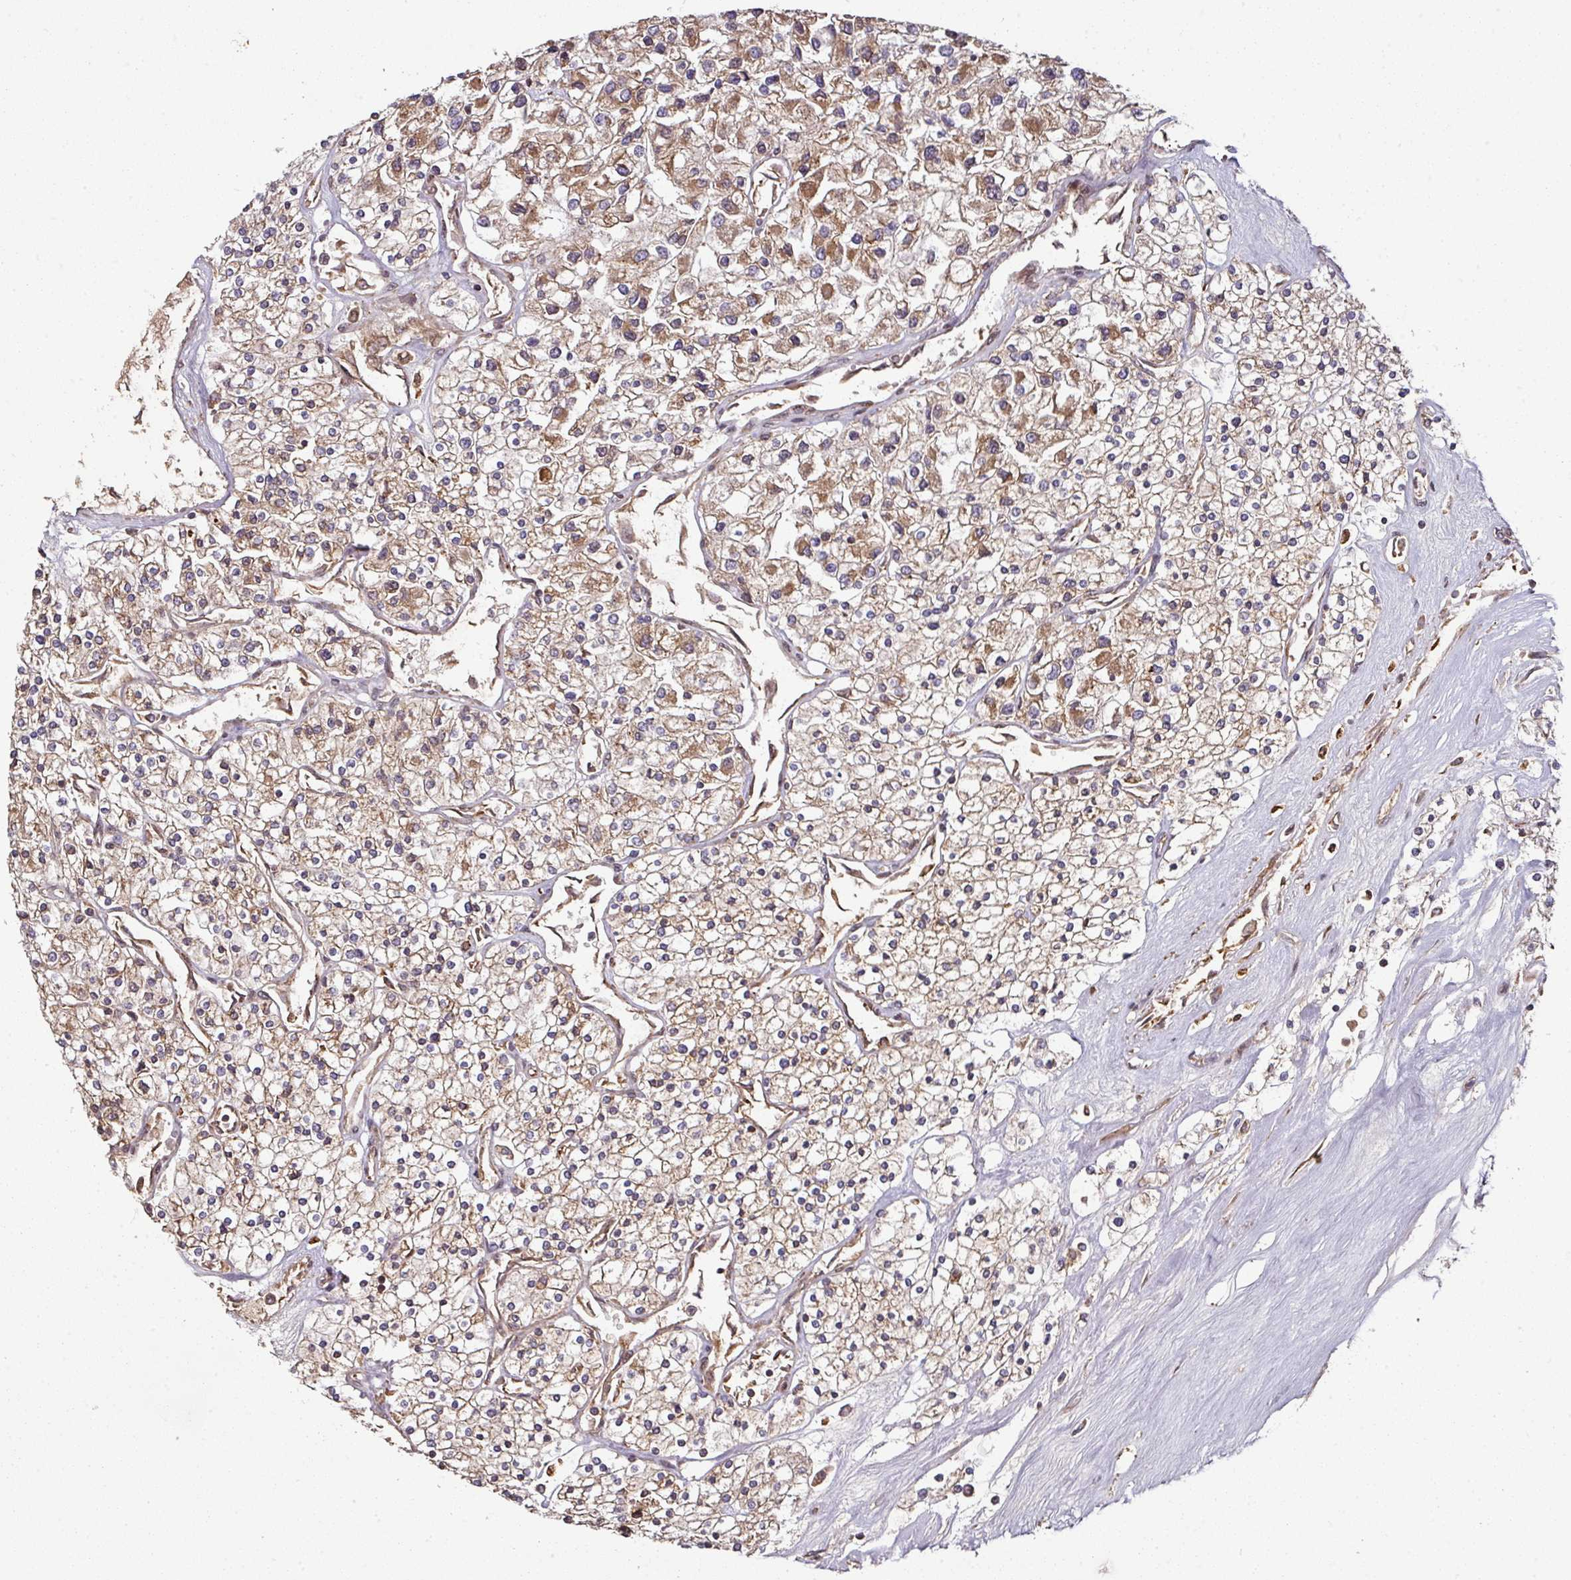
{"staining": {"intensity": "moderate", "quantity": ">75%", "location": "cytoplasmic/membranous"}, "tissue": "renal cancer", "cell_type": "Tumor cells", "image_type": "cancer", "snomed": [{"axis": "morphology", "description": "Adenocarcinoma, NOS"}, {"axis": "topography", "description": "Kidney"}], "caption": "Protein expression analysis of renal cancer (adenocarcinoma) shows moderate cytoplasmic/membranous positivity in about >75% of tumor cells. (Stains: DAB (3,3'-diaminobenzidine) in brown, nuclei in blue, Microscopy: brightfield microscopy at high magnification).", "gene": "TRAP1", "patient": {"sex": "male", "age": 80}}